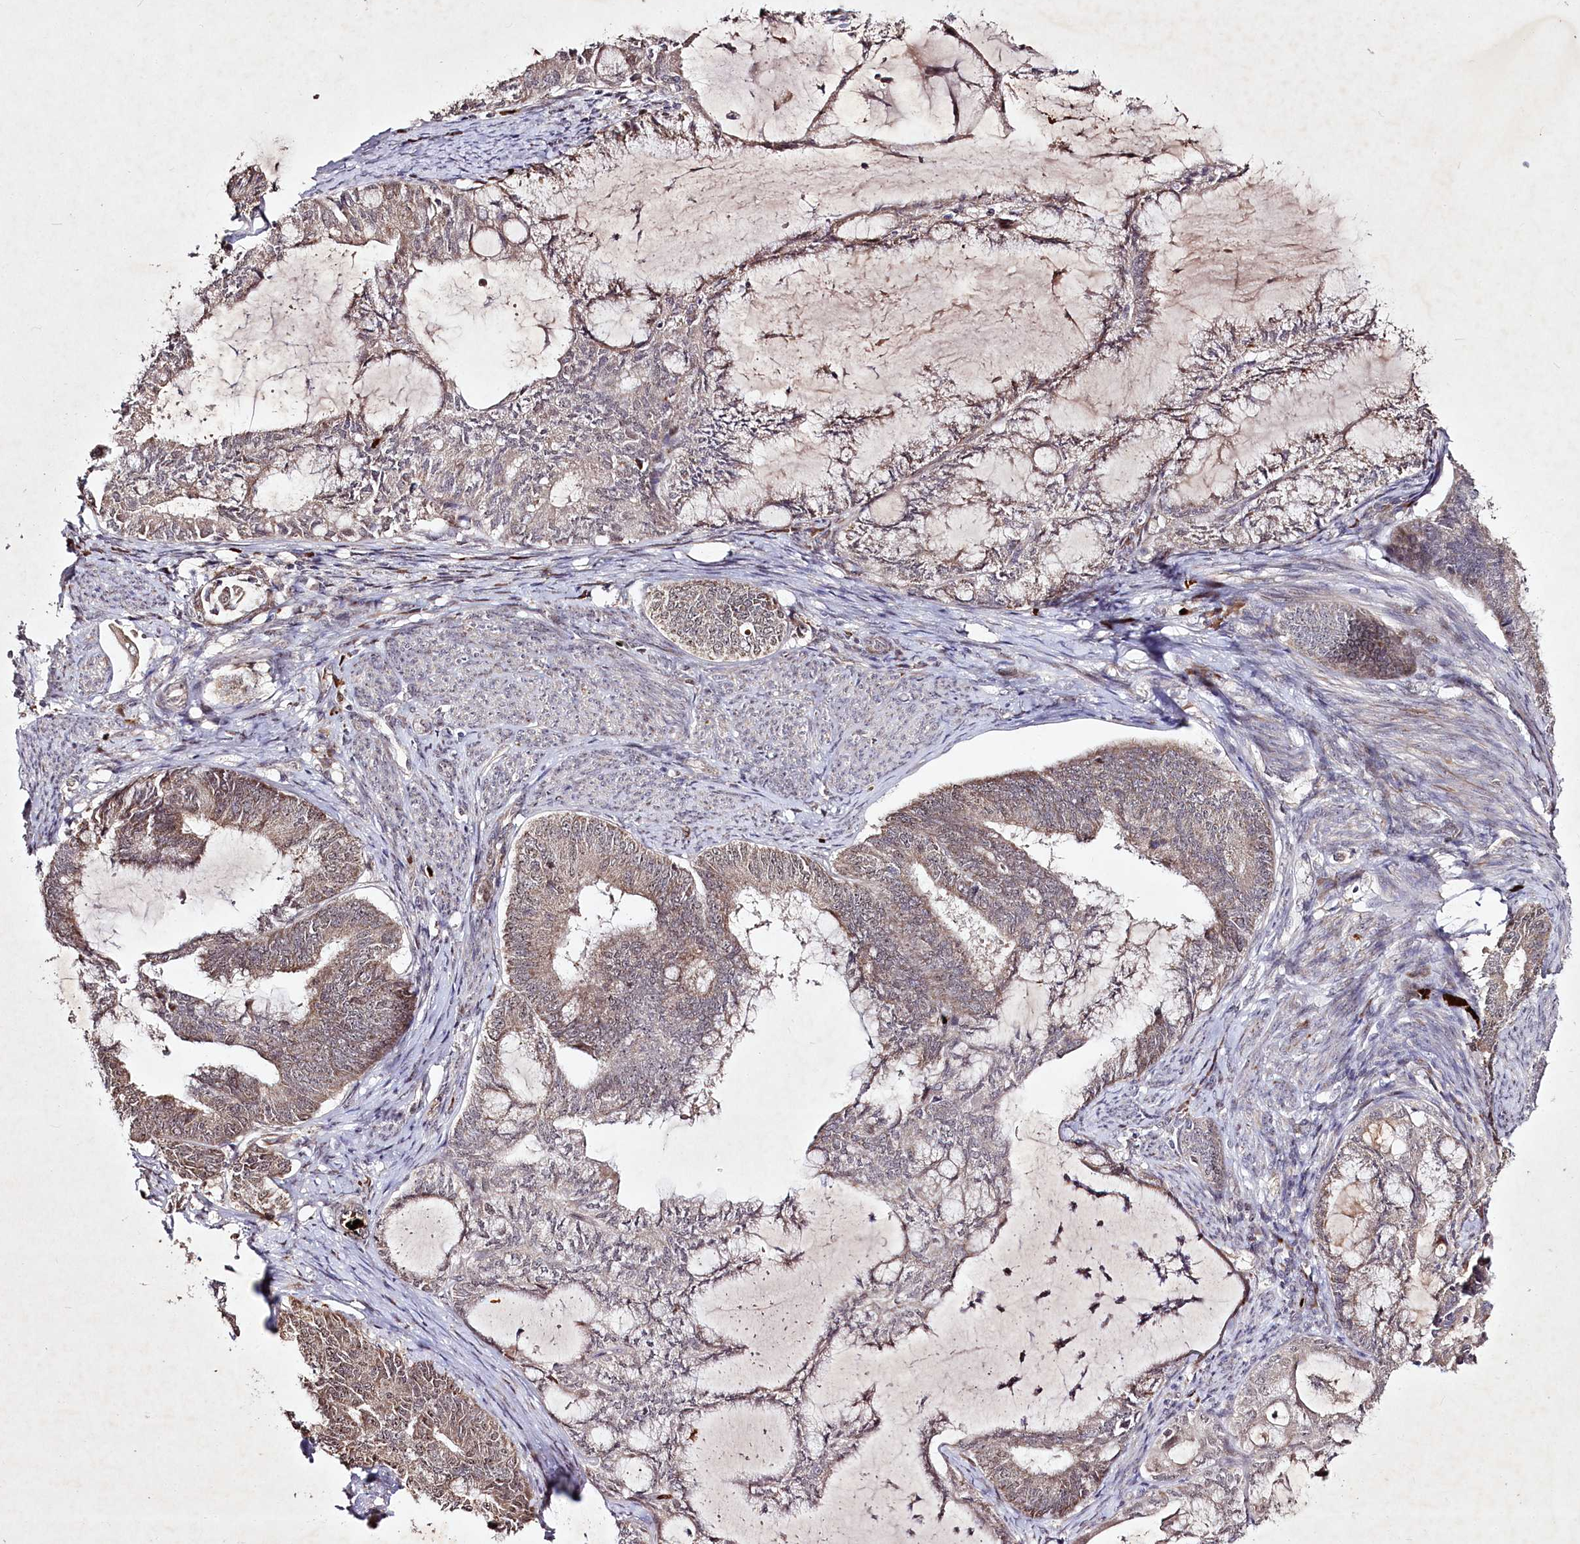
{"staining": {"intensity": "moderate", "quantity": "25%-75%", "location": "nuclear"}, "tissue": "endometrial cancer", "cell_type": "Tumor cells", "image_type": "cancer", "snomed": [{"axis": "morphology", "description": "Adenocarcinoma, NOS"}, {"axis": "topography", "description": "Endometrium"}], "caption": "Endometrial adenocarcinoma stained for a protein shows moderate nuclear positivity in tumor cells.", "gene": "DMP1", "patient": {"sex": "female", "age": 86}}